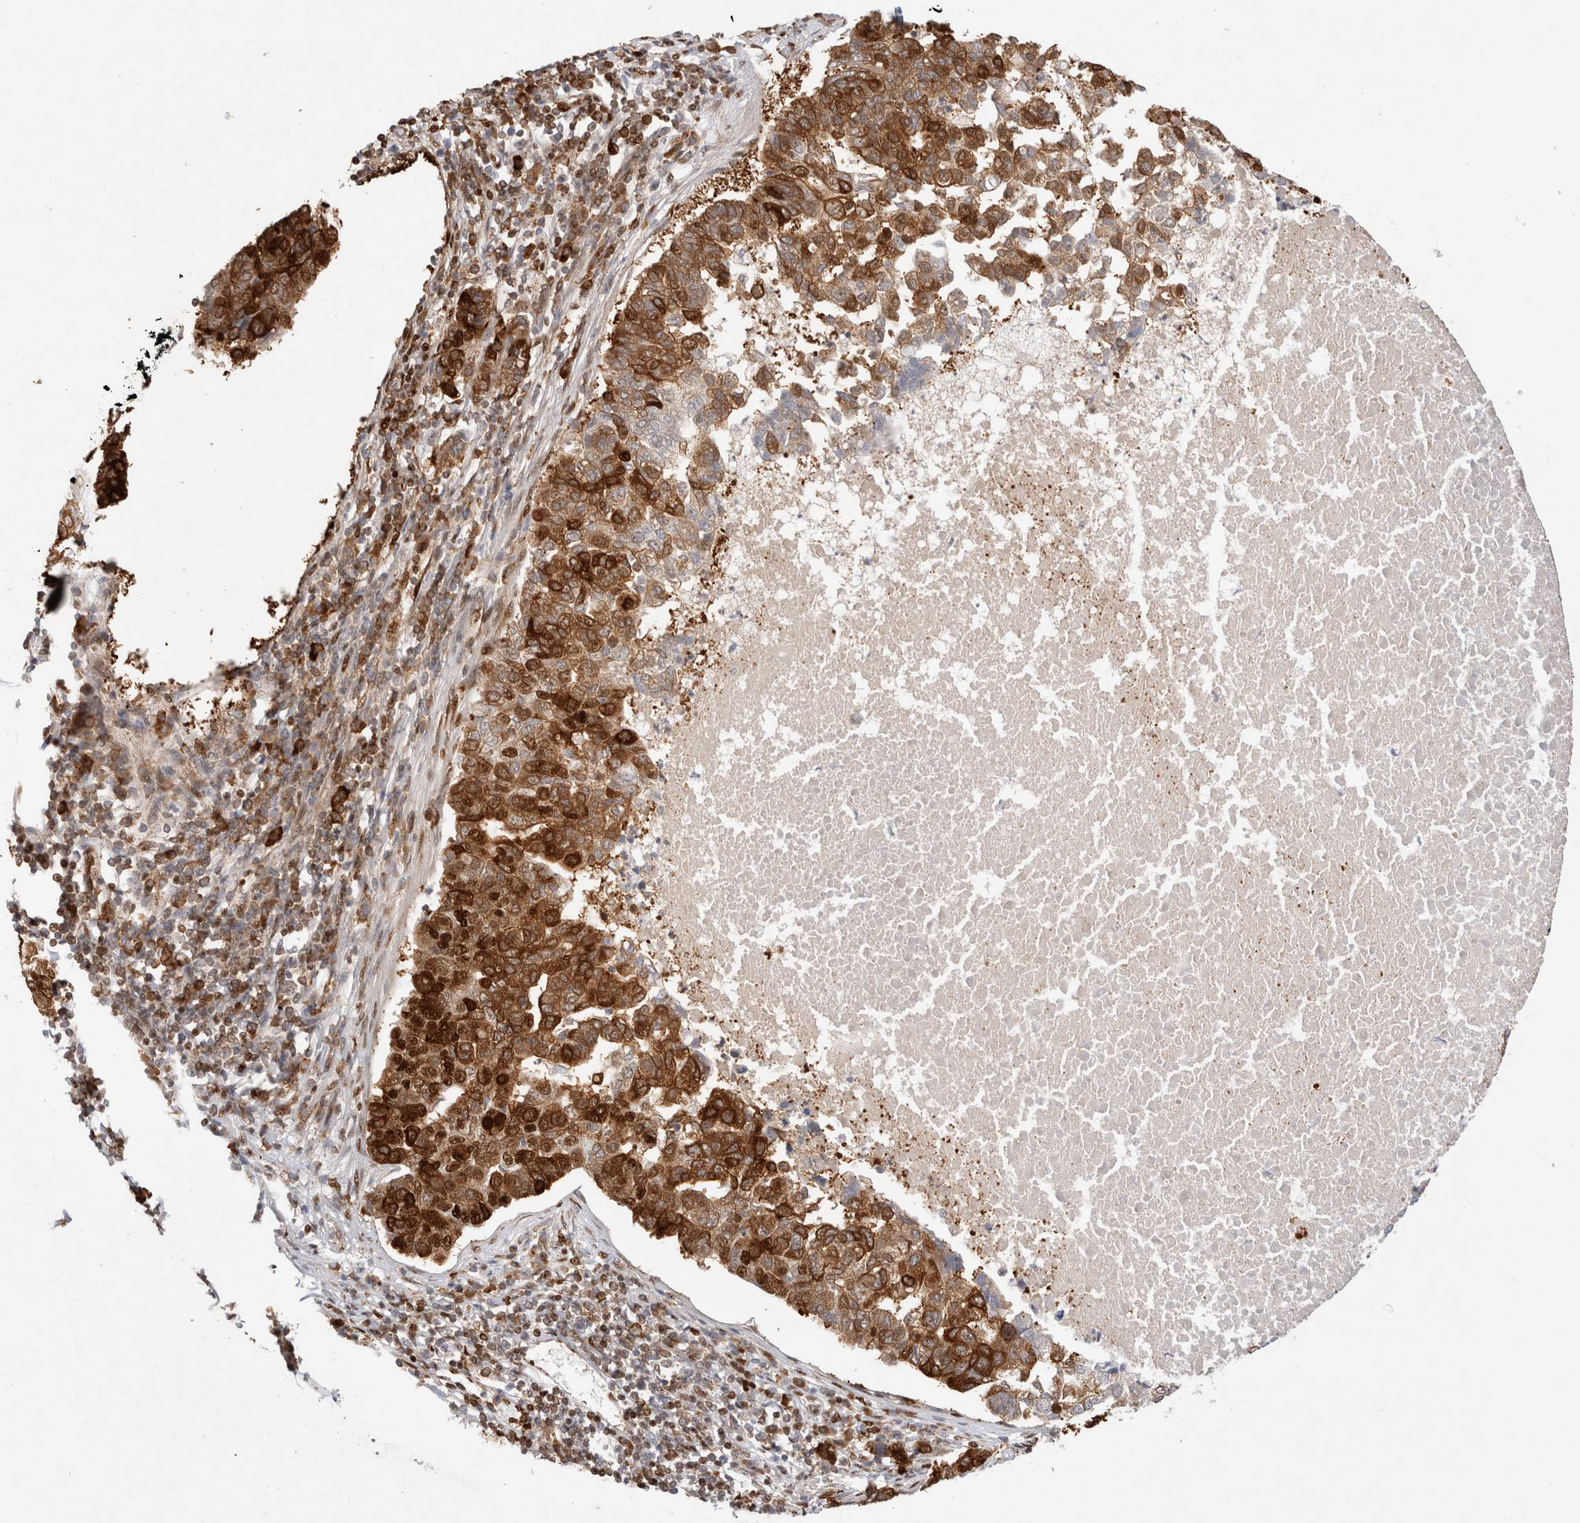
{"staining": {"intensity": "strong", "quantity": ">75%", "location": "cytoplasmic/membranous,nuclear"}, "tissue": "pancreatic cancer", "cell_type": "Tumor cells", "image_type": "cancer", "snomed": [{"axis": "morphology", "description": "Adenocarcinoma, NOS"}, {"axis": "topography", "description": "Pancreas"}], "caption": "The image shows staining of adenocarcinoma (pancreatic), revealing strong cytoplasmic/membranous and nuclear protein staining (brown color) within tumor cells. (IHC, brightfield microscopy, high magnification).", "gene": "TCF4", "patient": {"sex": "female", "age": 61}}